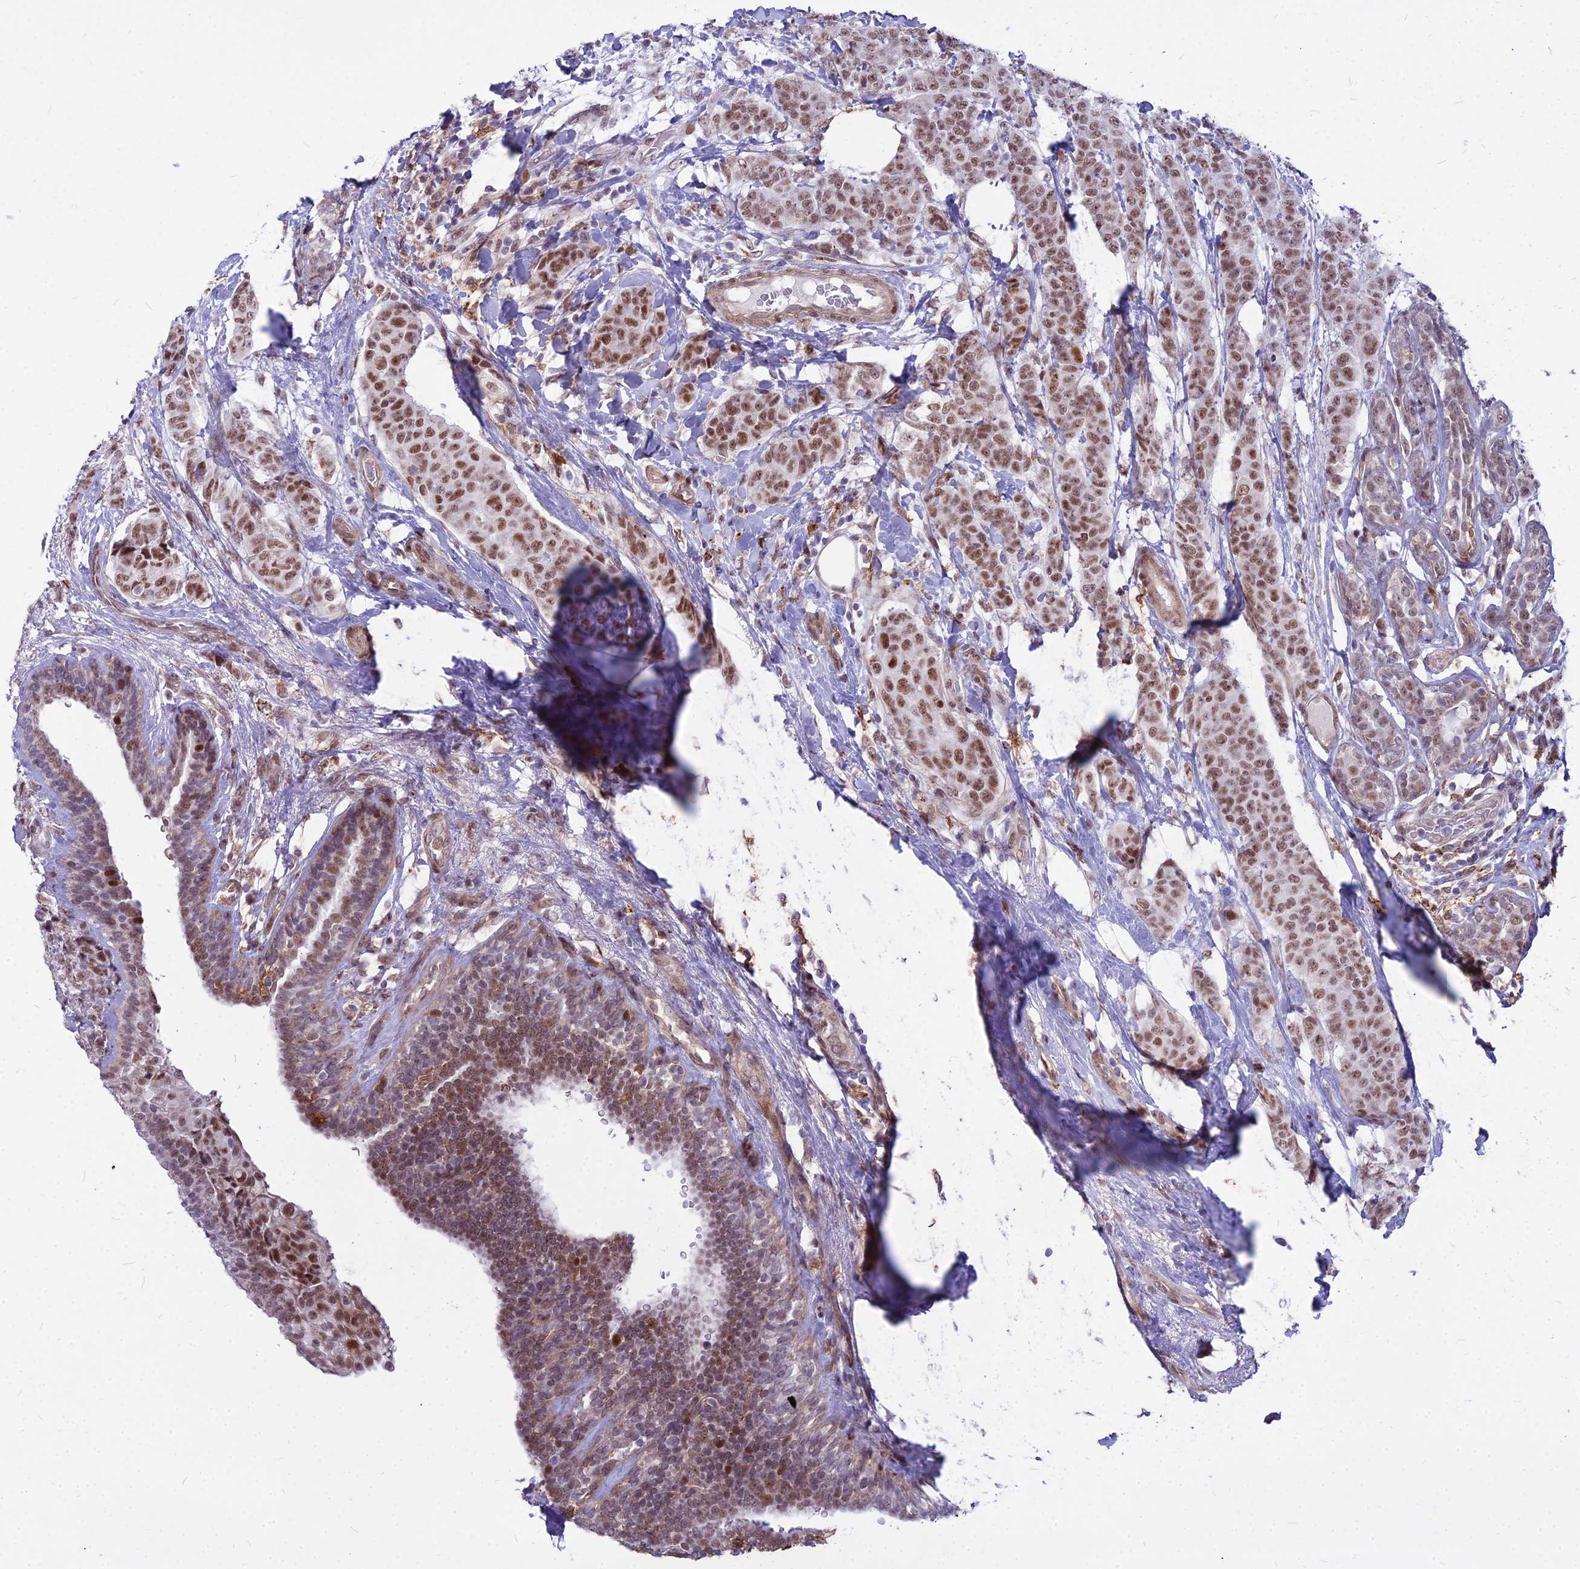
{"staining": {"intensity": "moderate", "quantity": ">75%", "location": "nuclear"}, "tissue": "breast cancer", "cell_type": "Tumor cells", "image_type": "cancer", "snomed": [{"axis": "morphology", "description": "Duct carcinoma"}, {"axis": "topography", "description": "Breast"}], "caption": "Protein expression analysis of human infiltrating ductal carcinoma (breast) reveals moderate nuclear expression in approximately >75% of tumor cells.", "gene": "ALG10", "patient": {"sex": "female", "age": 40}}